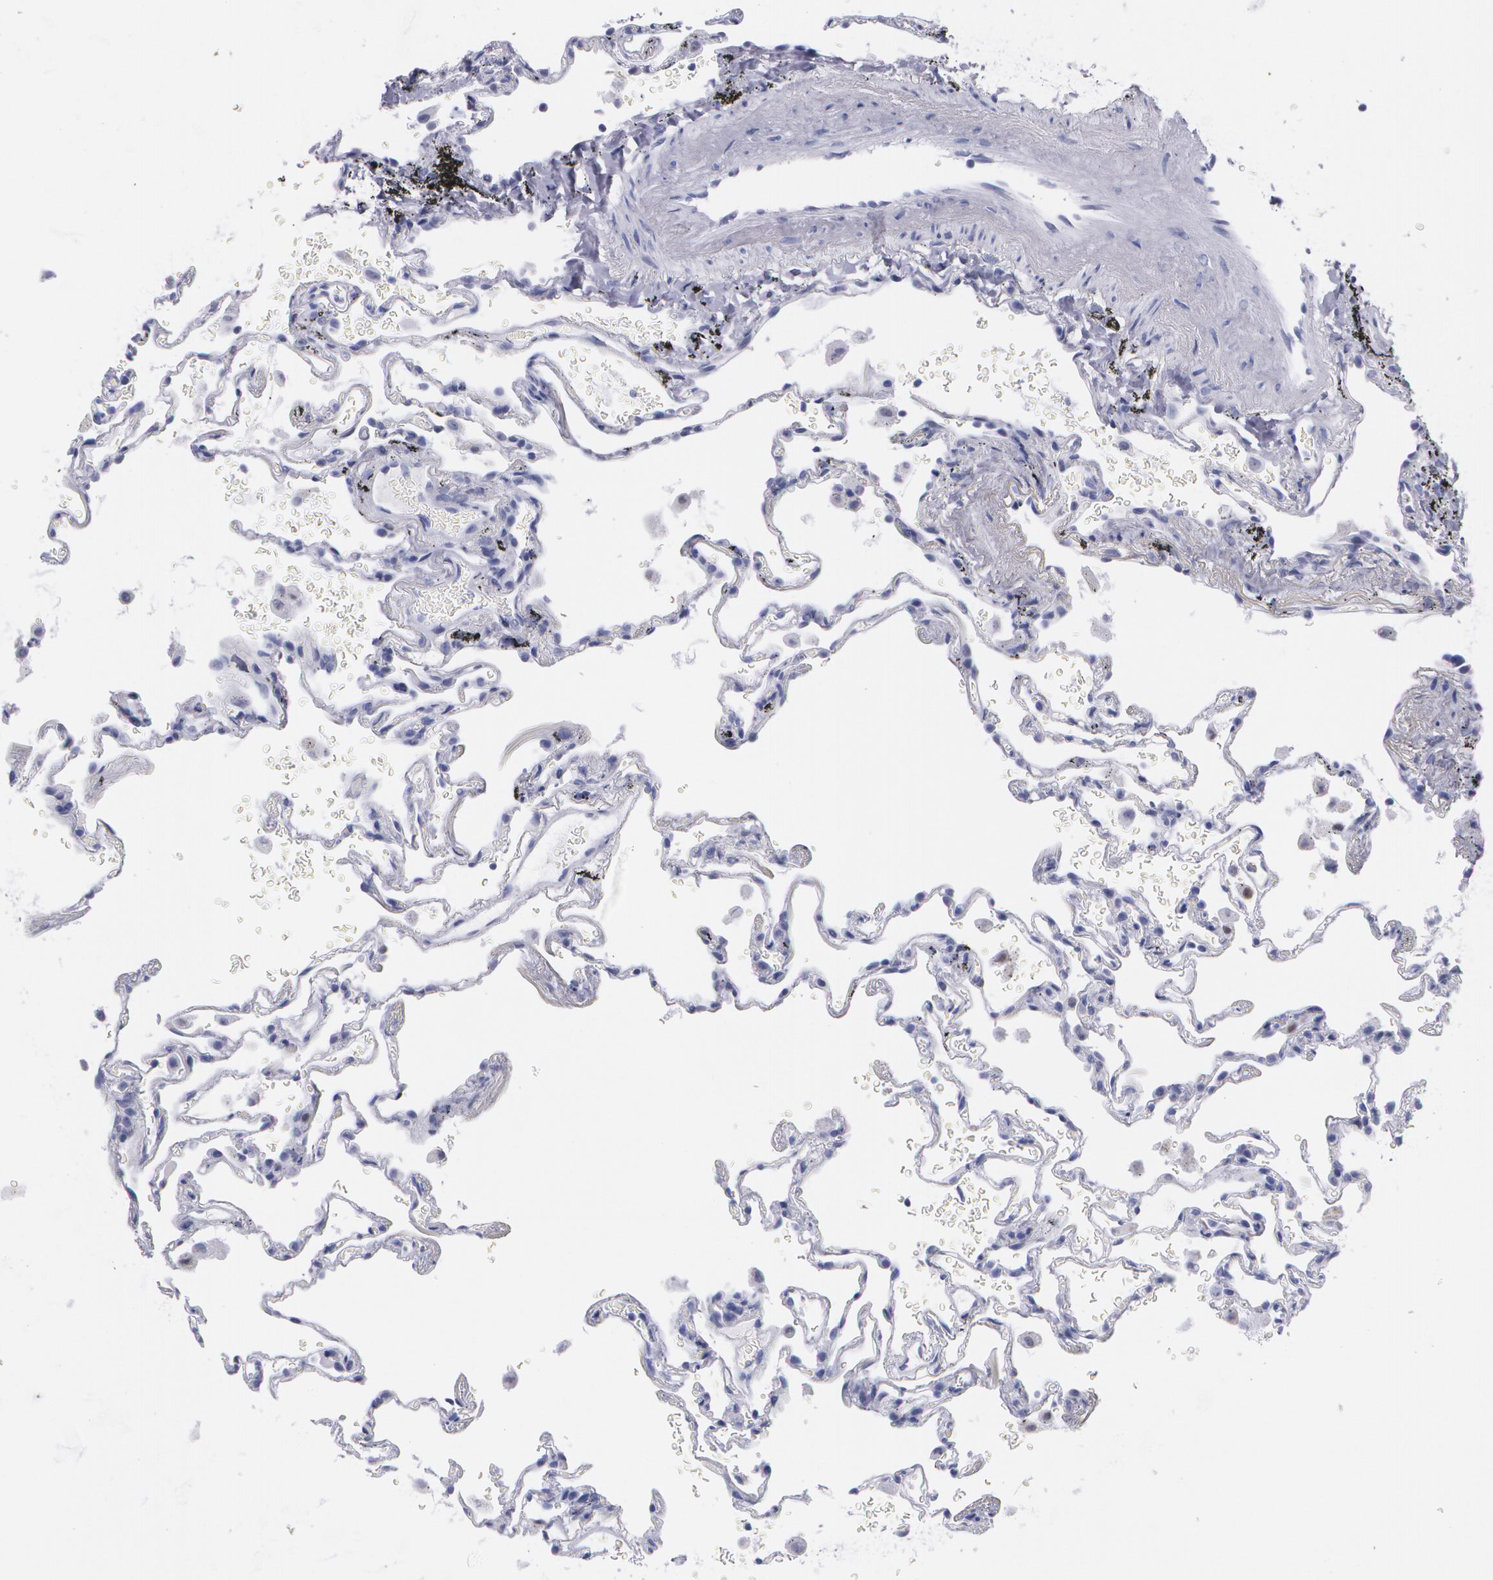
{"staining": {"intensity": "negative", "quantity": "none", "location": "none"}, "tissue": "lung", "cell_type": "Alveolar cells", "image_type": "normal", "snomed": [{"axis": "morphology", "description": "Normal tissue, NOS"}, {"axis": "morphology", "description": "Inflammation, NOS"}, {"axis": "topography", "description": "Lung"}], "caption": "DAB (3,3'-diaminobenzidine) immunohistochemical staining of normal lung demonstrates no significant expression in alveolar cells.", "gene": "TP53", "patient": {"sex": "male", "age": 69}}